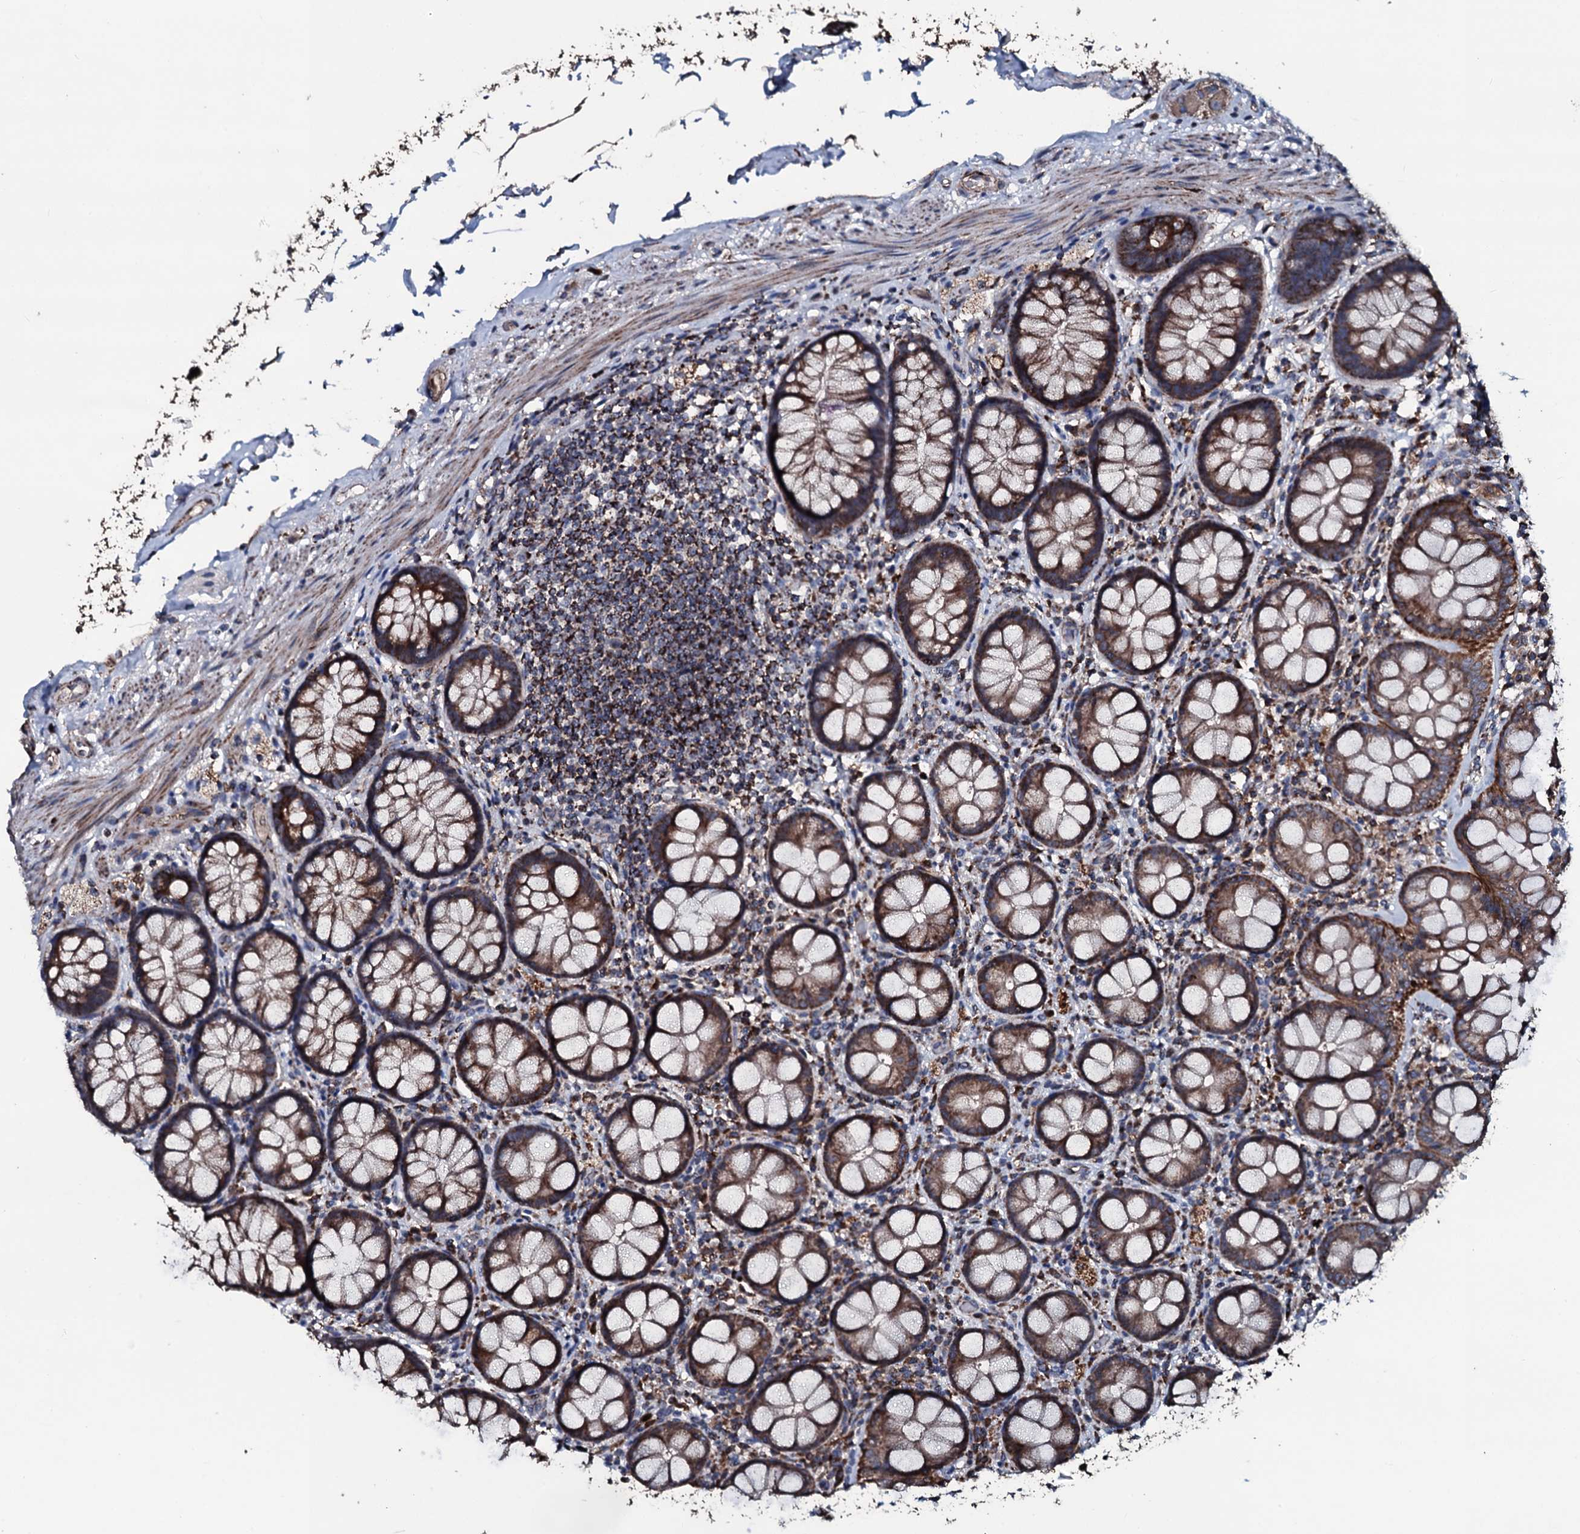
{"staining": {"intensity": "strong", "quantity": ">75%", "location": "cytoplasmic/membranous"}, "tissue": "rectum", "cell_type": "Glandular cells", "image_type": "normal", "snomed": [{"axis": "morphology", "description": "Normal tissue, NOS"}, {"axis": "topography", "description": "Rectum"}], "caption": "High-magnification brightfield microscopy of benign rectum stained with DAB (3,3'-diaminobenzidine) (brown) and counterstained with hematoxylin (blue). glandular cells exhibit strong cytoplasmic/membranous positivity is present in about>75% of cells.", "gene": "DYNC2I2", "patient": {"sex": "male", "age": 83}}